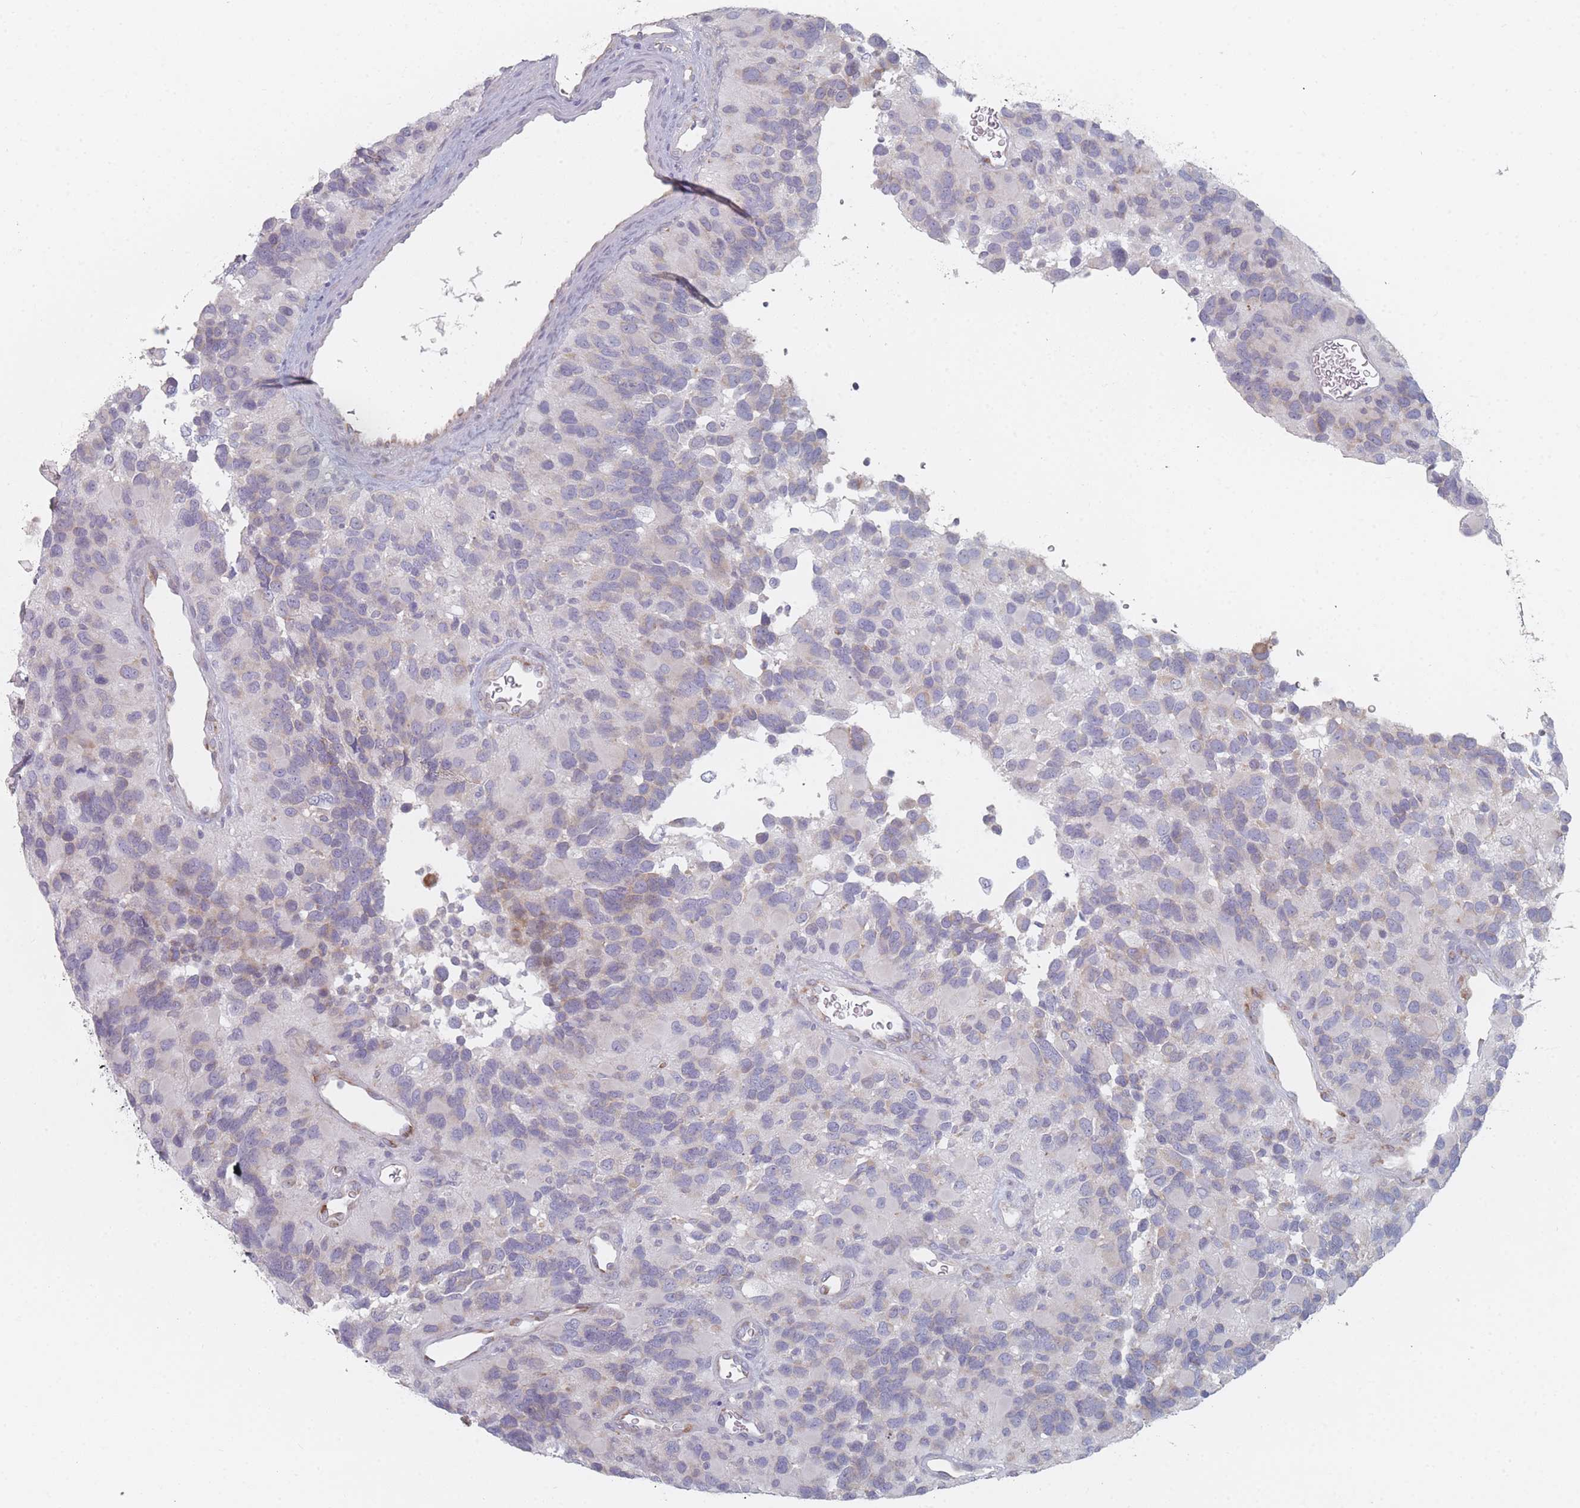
{"staining": {"intensity": "negative", "quantity": "none", "location": "none"}, "tissue": "glioma", "cell_type": "Tumor cells", "image_type": "cancer", "snomed": [{"axis": "morphology", "description": "Glioma, malignant, High grade"}, {"axis": "topography", "description": "Brain"}], "caption": "This is an IHC histopathology image of human glioma. There is no expression in tumor cells.", "gene": "CACNG5", "patient": {"sex": "male", "age": 77}}